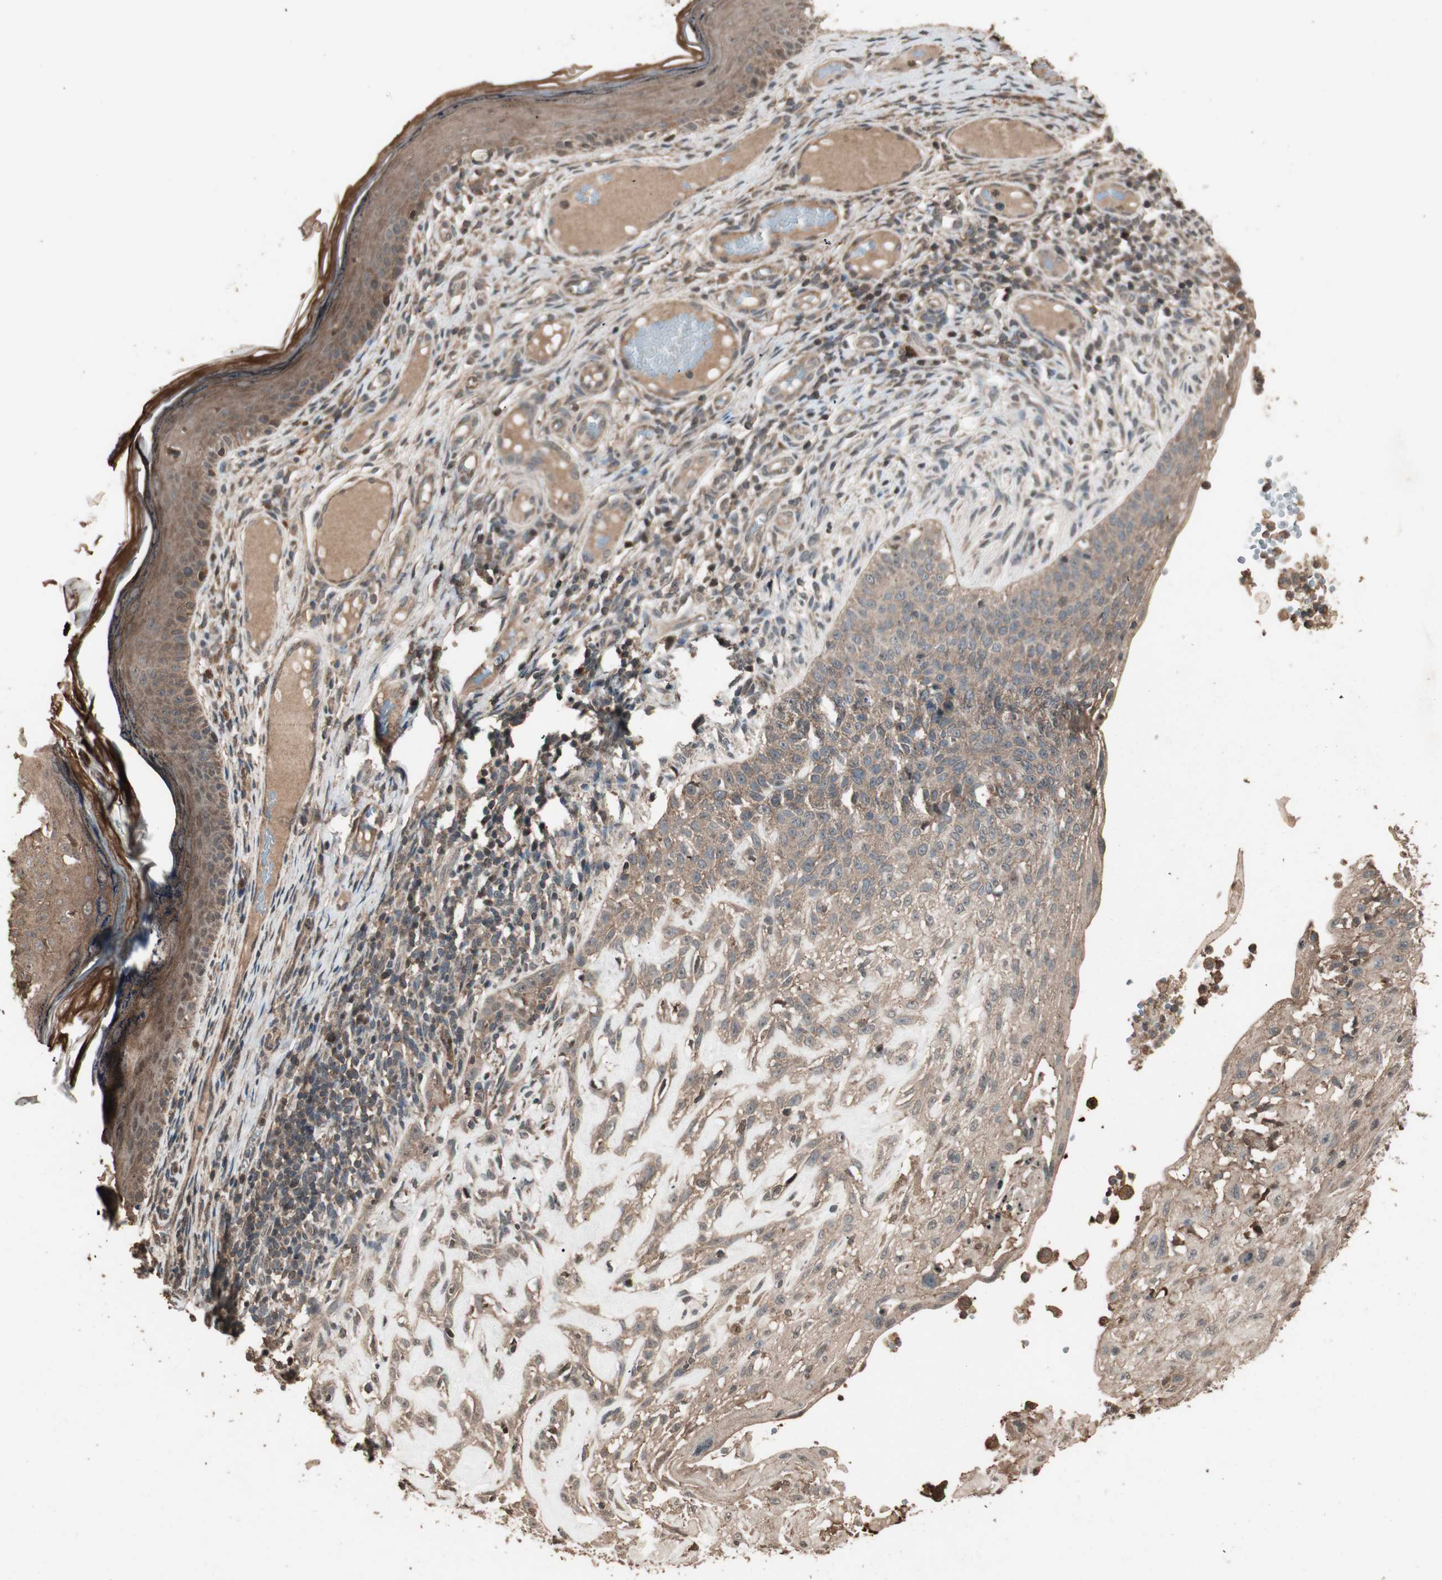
{"staining": {"intensity": "moderate", "quantity": ">75%", "location": "cytoplasmic/membranous"}, "tissue": "skin cancer", "cell_type": "Tumor cells", "image_type": "cancer", "snomed": [{"axis": "morphology", "description": "Normal tissue, NOS"}, {"axis": "morphology", "description": "Basal cell carcinoma"}, {"axis": "topography", "description": "Skin"}], "caption": "Immunohistochemical staining of human skin cancer displays medium levels of moderate cytoplasmic/membranous protein expression in about >75% of tumor cells.", "gene": "USP20", "patient": {"sex": "male", "age": 87}}